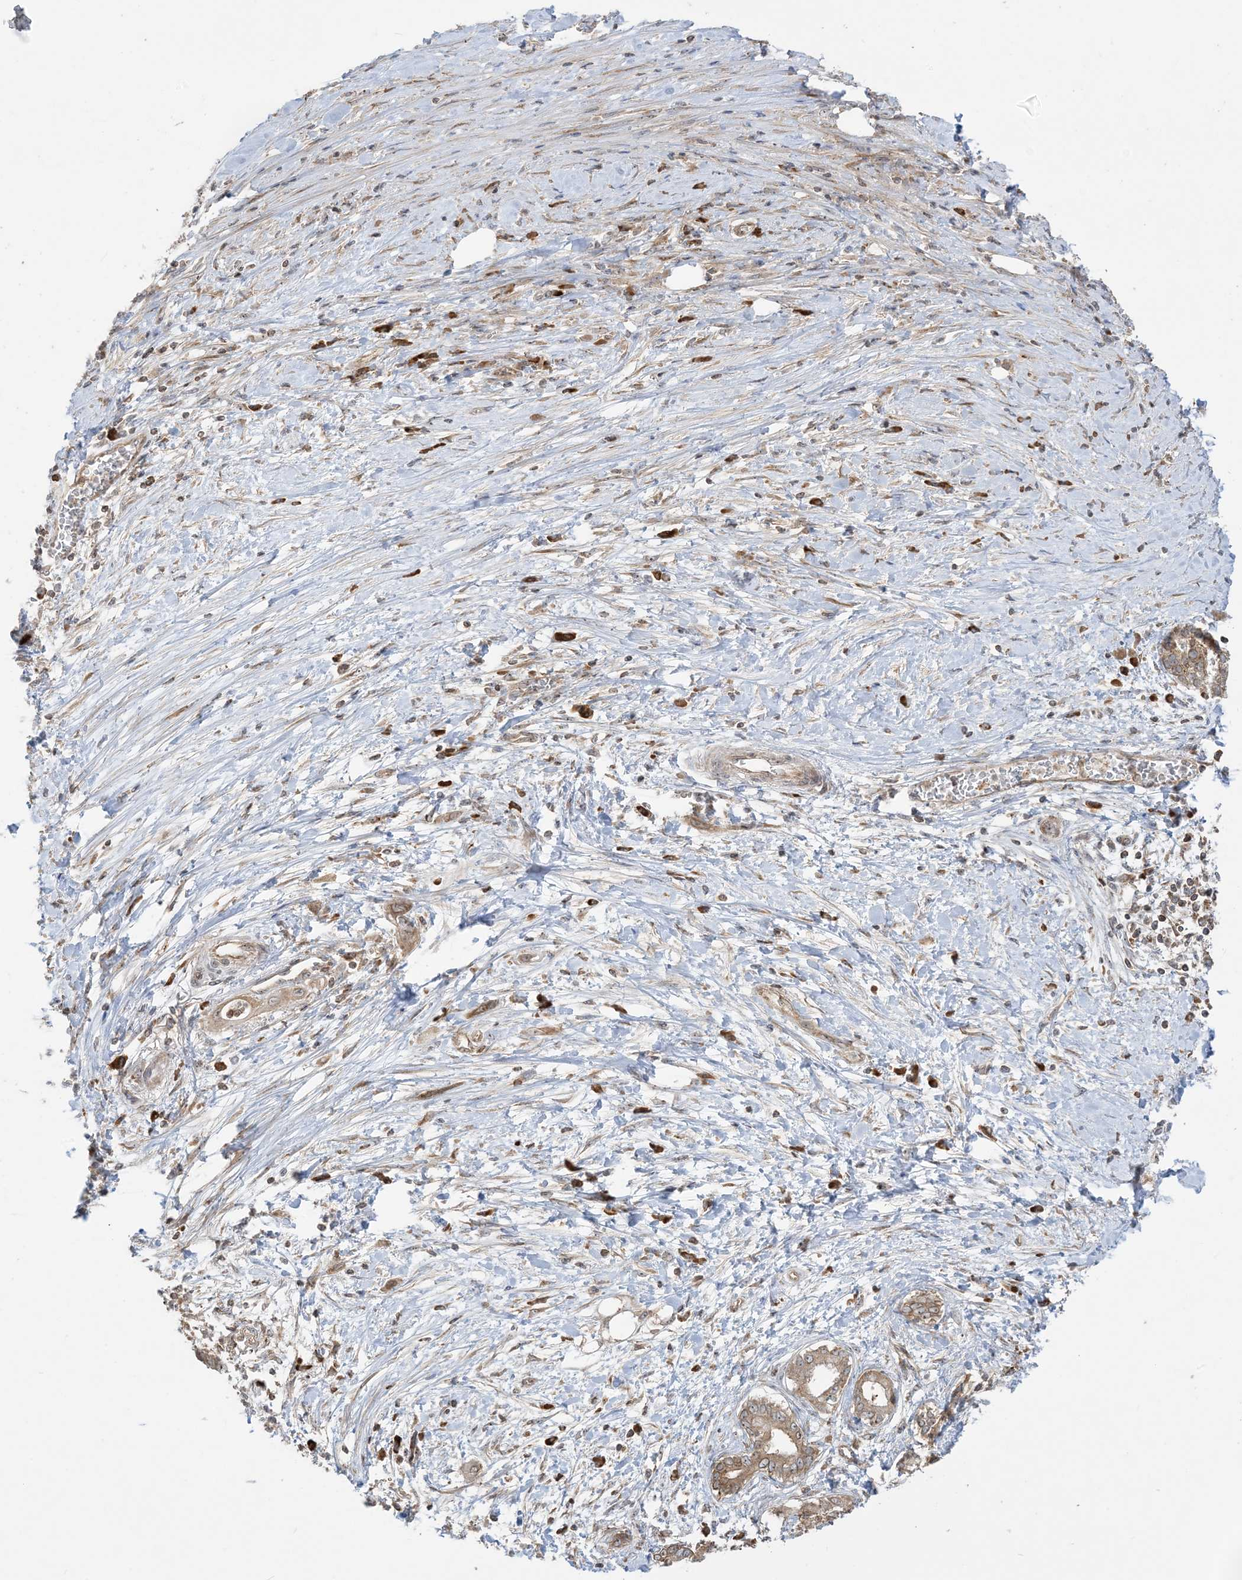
{"staining": {"intensity": "moderate", "quantity": ">75%", "location": "cytoplasmic/membranous,nuclear"}, "tissue": "pancreatic cancer", "cell_type": "Tumor cells", "image_type": "cancer", "snomed": [{"axis": "morphology", "description": "Adenocarcinoma, NOS"}, {"axis": "topography", "description": "Pancreas"}], "caption": "Immunohistochemical staining of adenocarcinoma (pancreatic) reveals moderate cytoplasmic/membranous and nuclear protein positivity in about >75% of tumor cells.", "gene": "SRP72", "patient": {"sex": "male", "age": 58}}